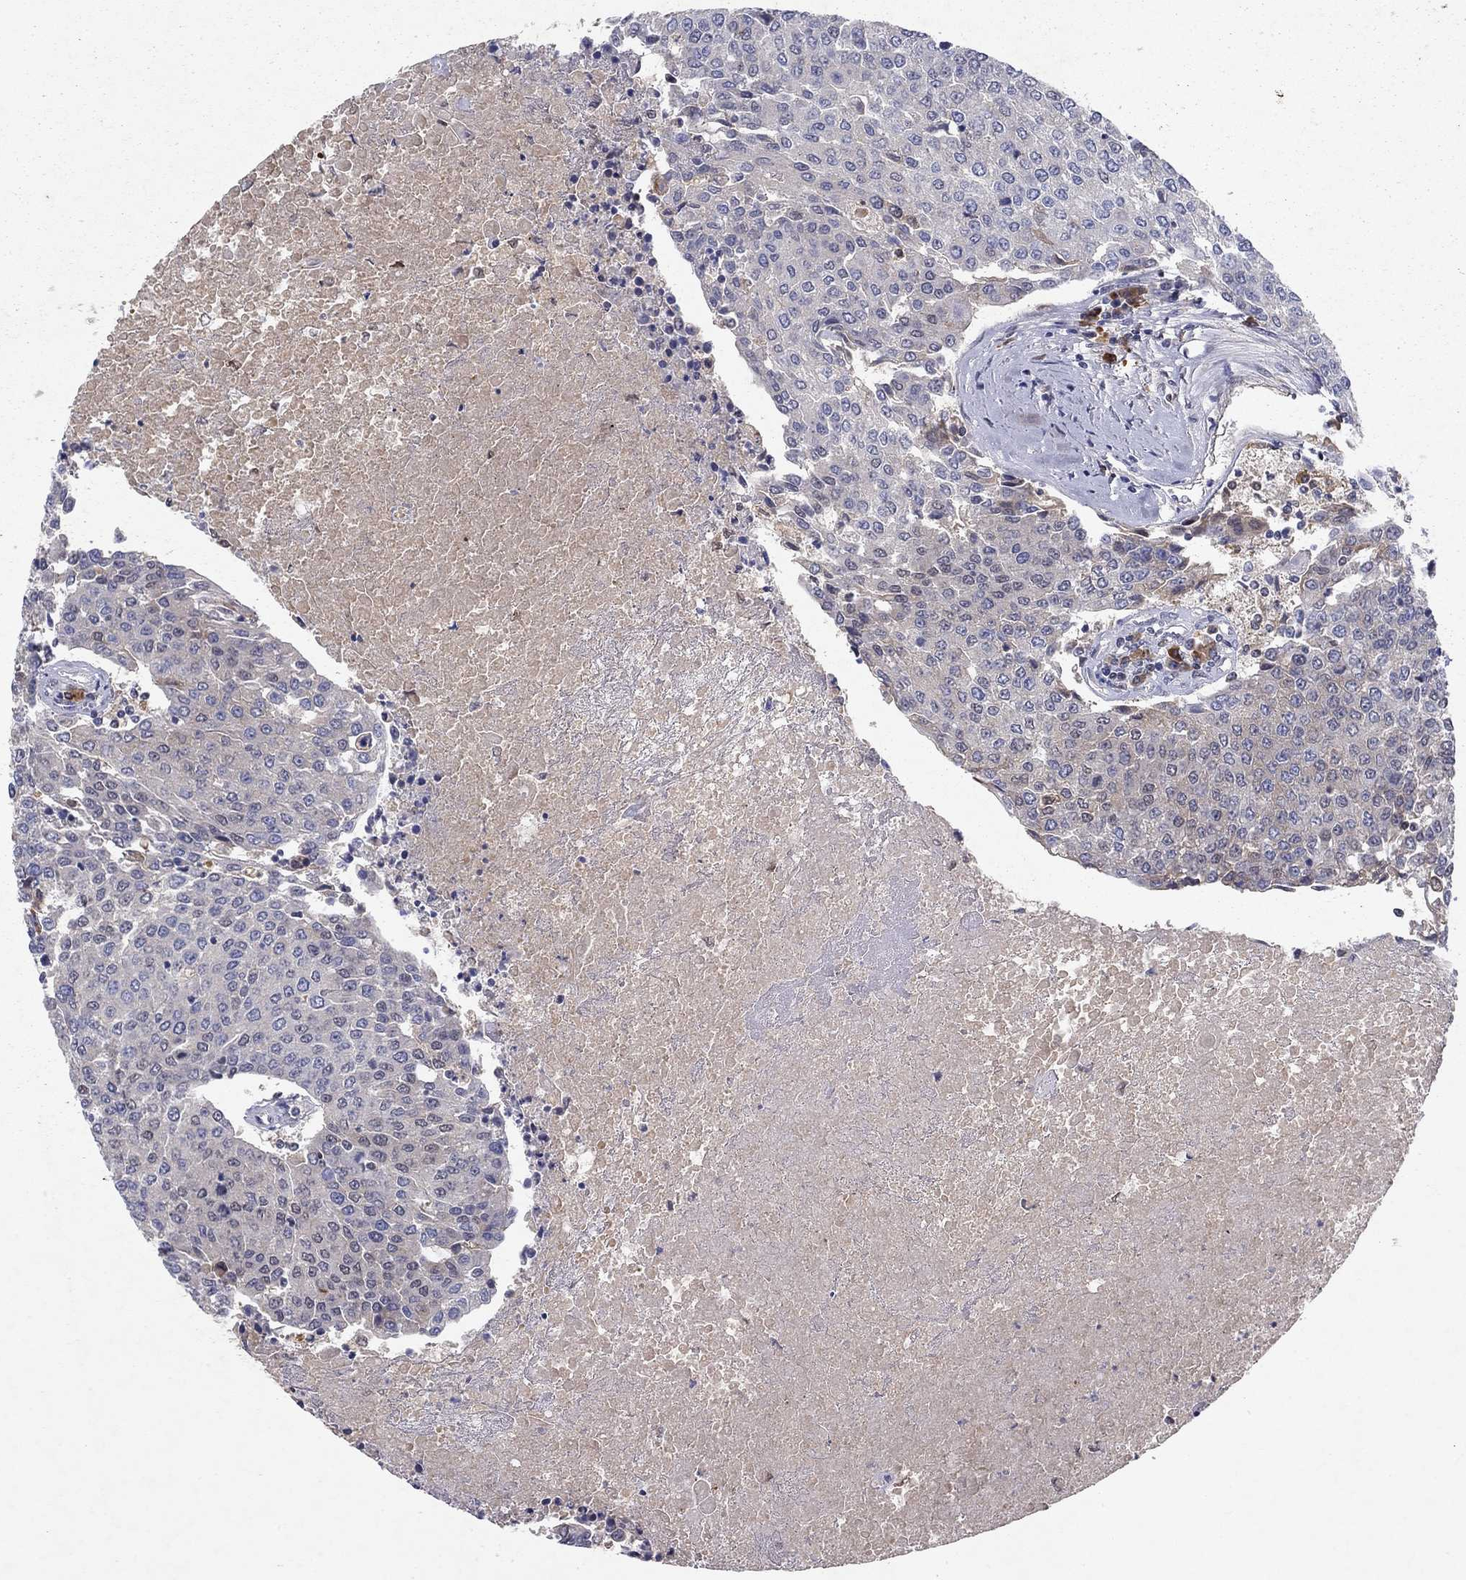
{"staining": {"intensity": "negative", "quantity": "none", "location": "none"}, "tissue": "urothelial cancer", "cell_type": "Tumor cells", "image_type": "cancer", "snomed": [{"axis": "morphology", "description": "Urothelial carcinoma, High grade"}, {"axis": "topography", "description": "Urinary bladder"}], "caption": "Urothelial cancer was stained to show a protein in brown. There is no significant staining in tumor cells. Brightfield microscopy of immunohistochemistry stained with DAB (3,3'-diaminobenzidine) (brown) and hematoxylin (blue), captured at high magnification.", "gene": "CRTC1", "patient": {"sex": "female", "age": 85}}